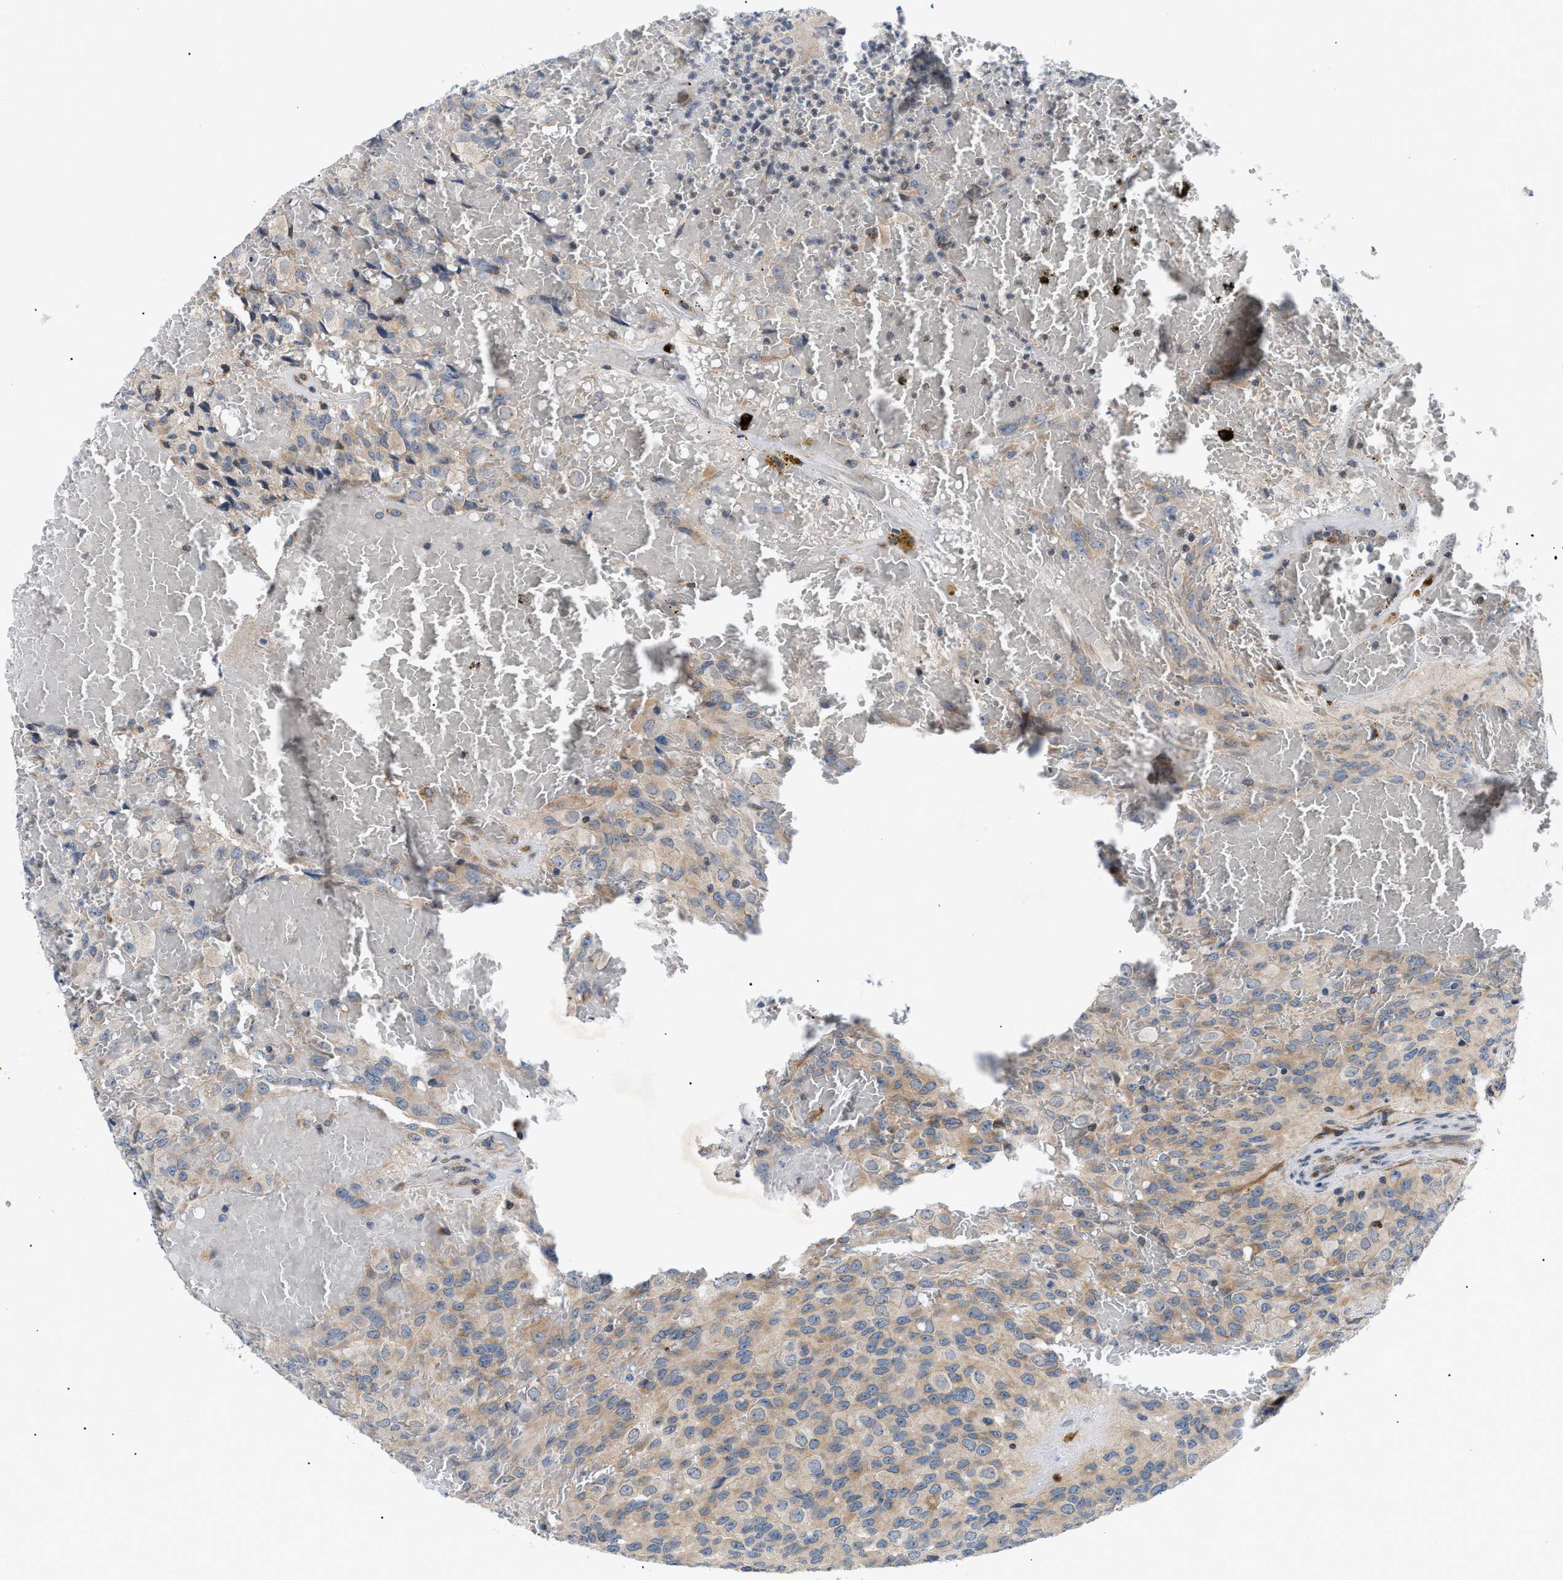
{"staining": {"intensity": "weak", "quantity": "25%-75%", "location": "cytoplasmic/membranous"}, "tissue": "glioma", "cell_type": "Tumor cells", "image_type": "cancer", "snomed": [{"axis": "morphology", "description": "Glioma, malignant, High grade"}, {"axis": "topography", "description": "Brain"}], "caption": "A brown stain shows weak cytoplasmic/membranous expression of a protein in human glioma tumor cells.", "gene": "DERL1", "patient": {"sex": "male", "age": 32}}